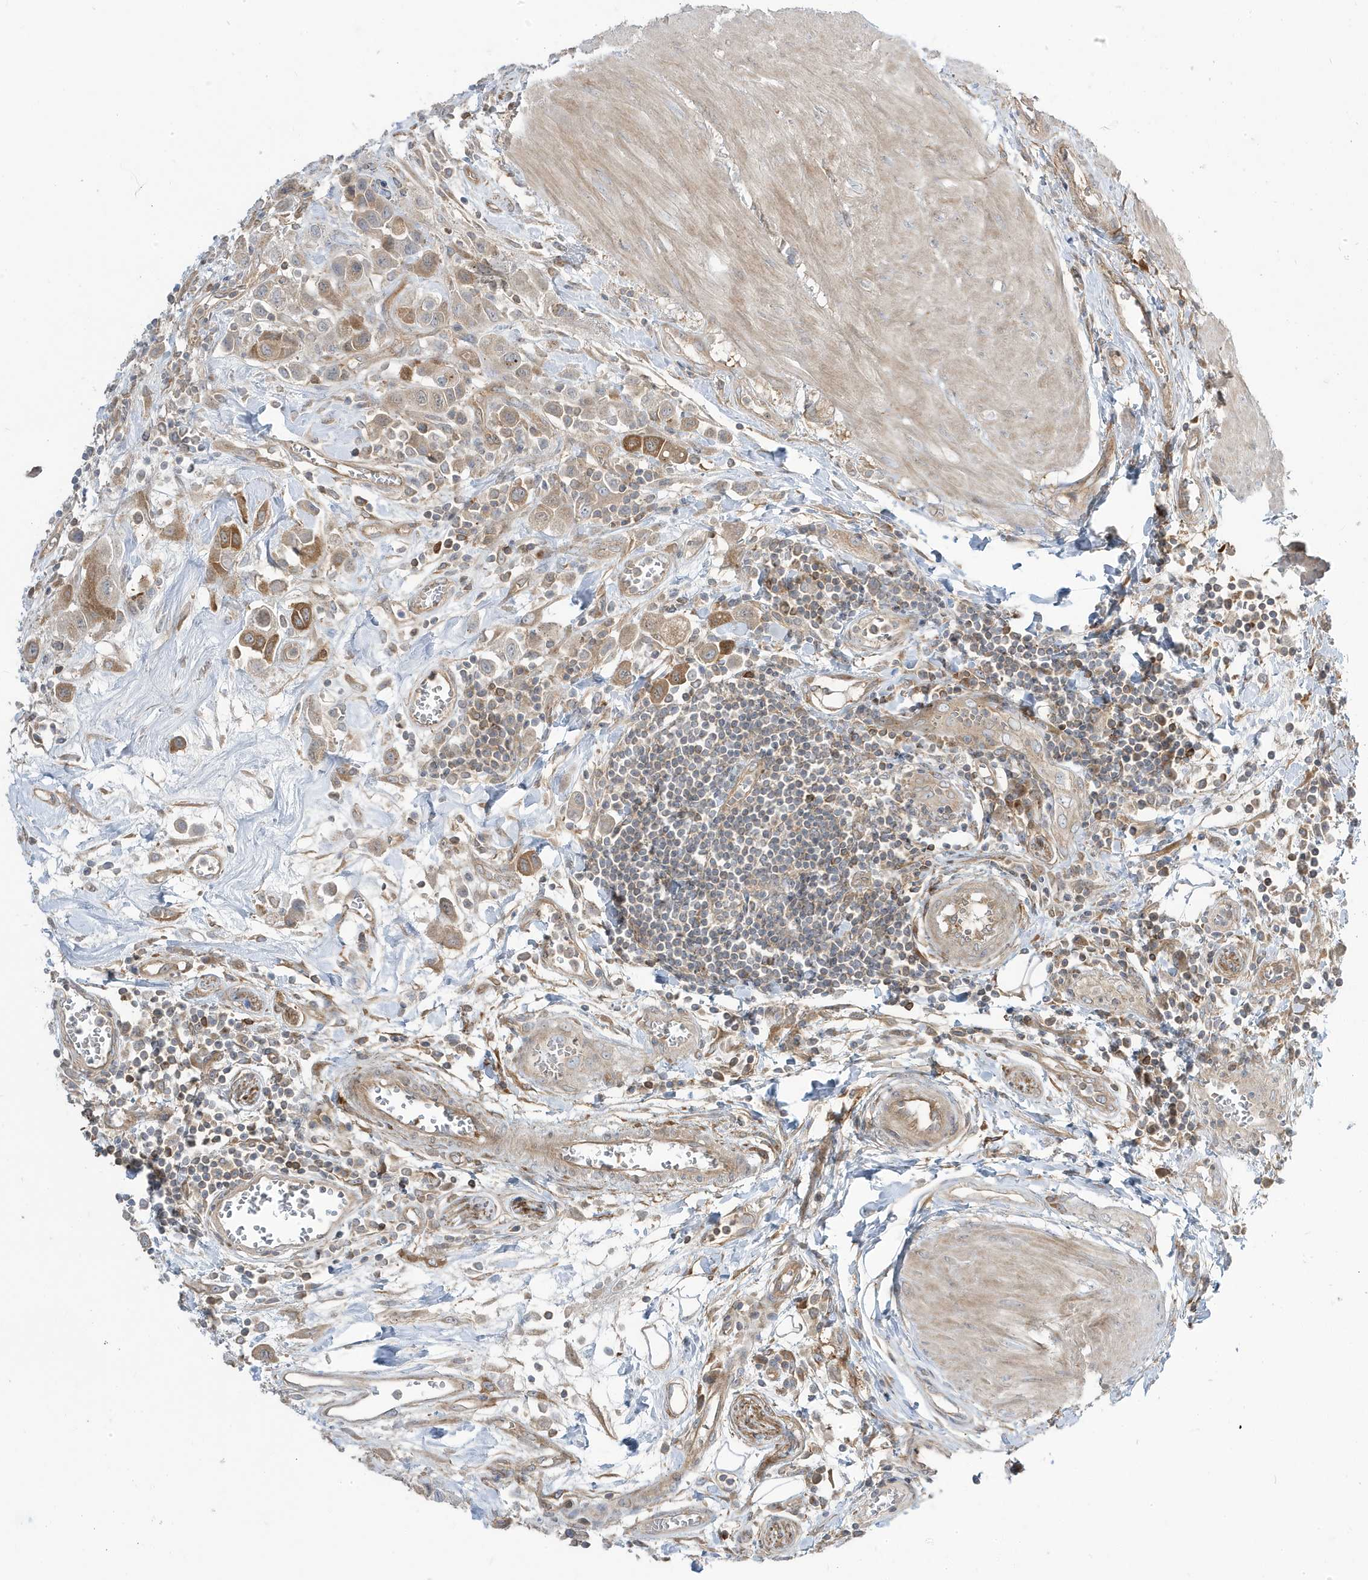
{"staining": {"intensity": "moderate", "quantity": "25%-75%", "location": "cytoplasmic/membranous"}, "tissue": "urothelial cancer", "cell_type": "Tumor cells", "image_type": "cancer", "snomed": [{"axis": "morphology", "description": "Urothelial carcinoma, High grade"}, {"axis": "topography", "description": "Urinary bladder"}], "caption": "Moderate cytoplasmic/membranous positivity for a protein is identified in approximately 25%-75% of tumor cells of urothelial cancer using immunohistochemistry.", "gene": "STAM", "patient": {"sex": "male", "age": 50}}